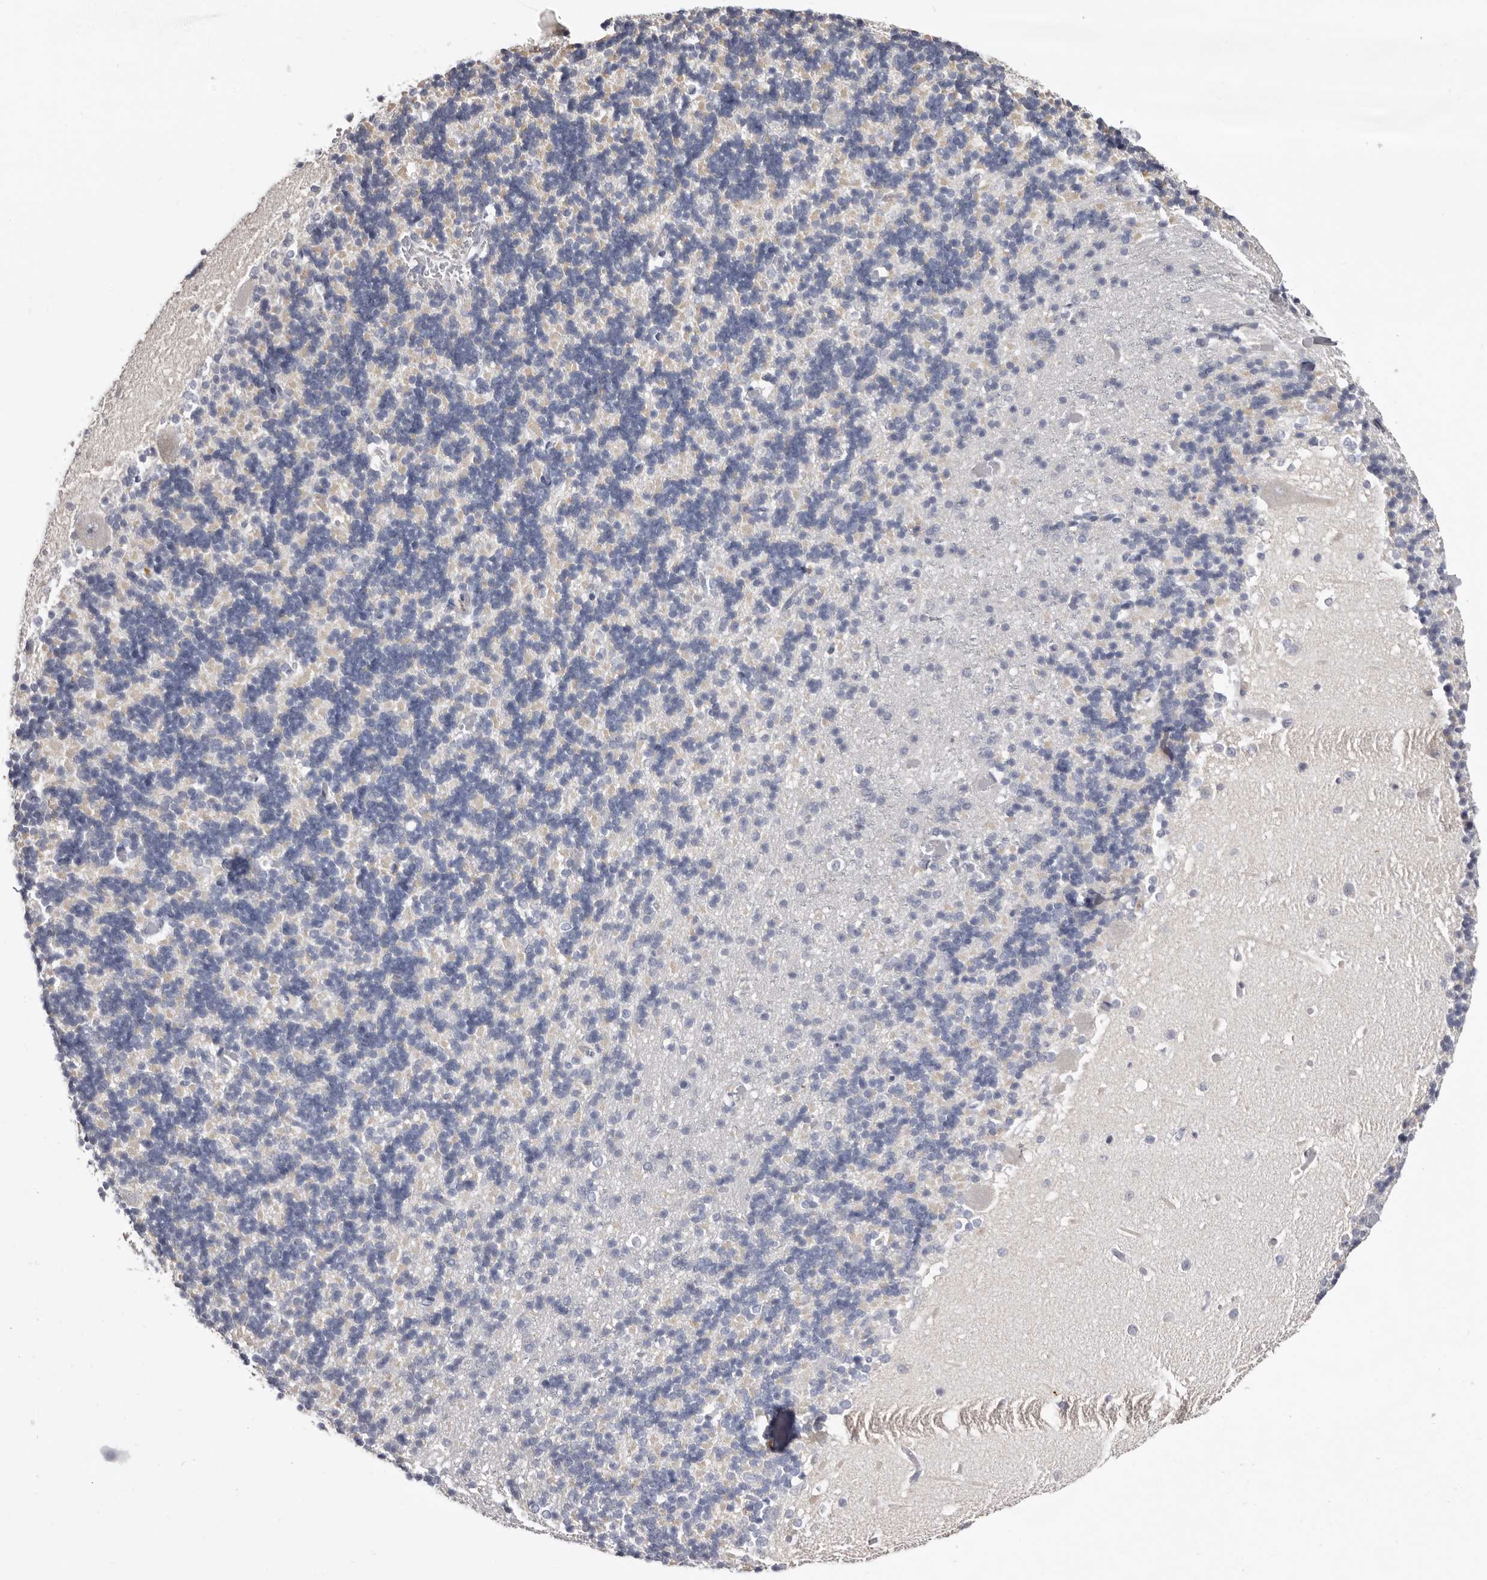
{"staining": {"intensity": "negative", "quantity": "none", "location": "none"}, "tissue": "cerebellum", "cell_type": "Cells in granular layer", "image_type": "normal", "snomed": [{"axis": "morphology", "description": "Normal tissue, NOS"}, {"axis": "topography", "description": "Cerebellum"}], "caption": "Cells in granular layer show no significant protein positivity in unremarkable cerebellum. (Immunohistochemistry (ihc), brightfield microscopy, high magnification).", "gene": "CASQ1", "patient": {"sex": "male", "age": 37}}